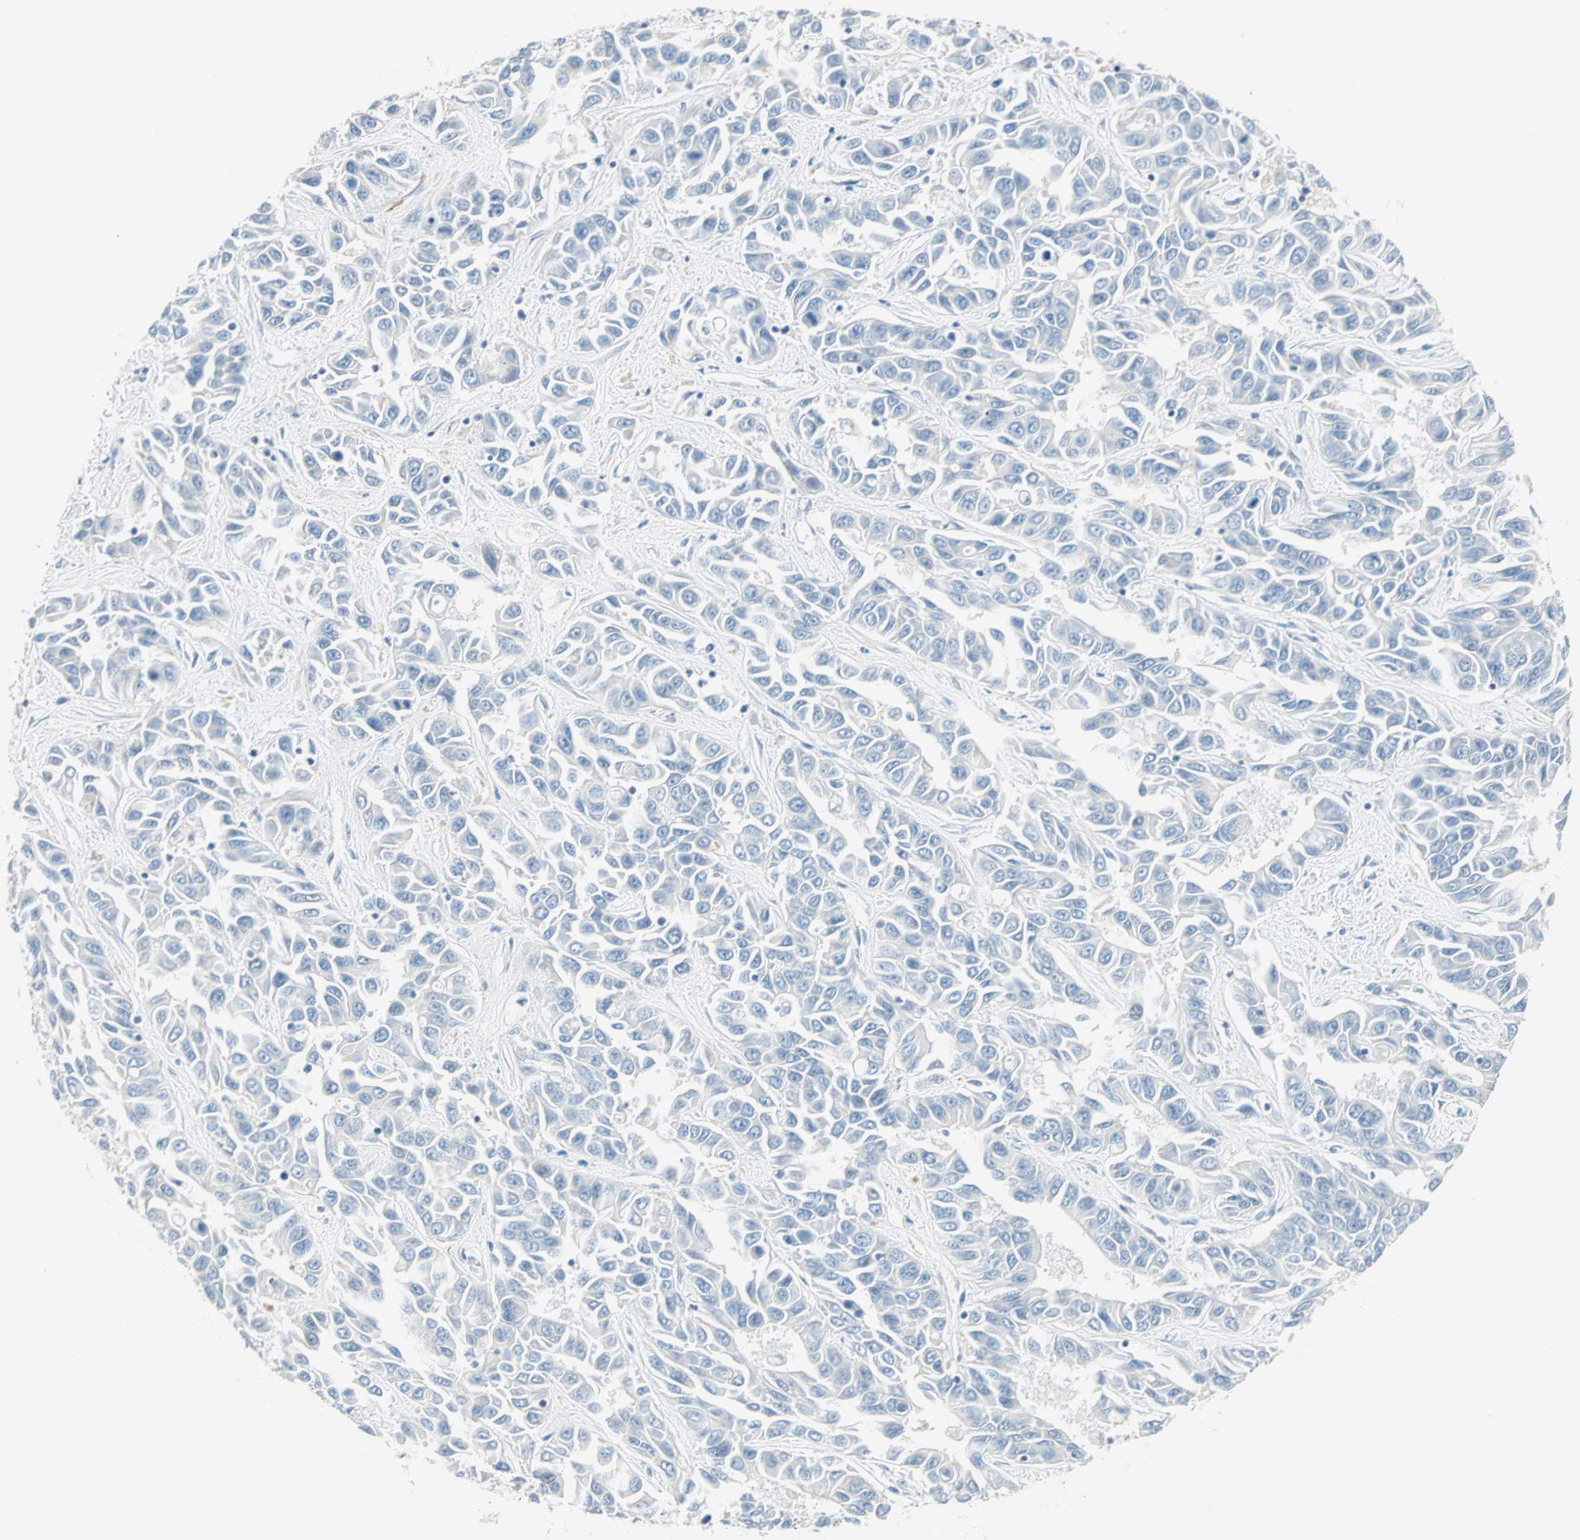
{"staining": {"intensity": "negative", "quantity": "none", "location": "none"}, "tissue": "liver cancer", "cell_type": "Tumor cells", "image_type": "cancer", "snomed": [{"axis": "morphology", "description": "Cholangiocarcinoma"}, {"axis": "topography", "description": "Liver"}], "caption": "High magnification brightfield microscopy of liver cancer stained with DAB (3,3'-diaminobenzidine) (brown) and counterstained with hematoxylin (blue): tumor cells show no significant staining.", "gene": "SULT1C2", "patient": {"sex": "female", "age": 52}}